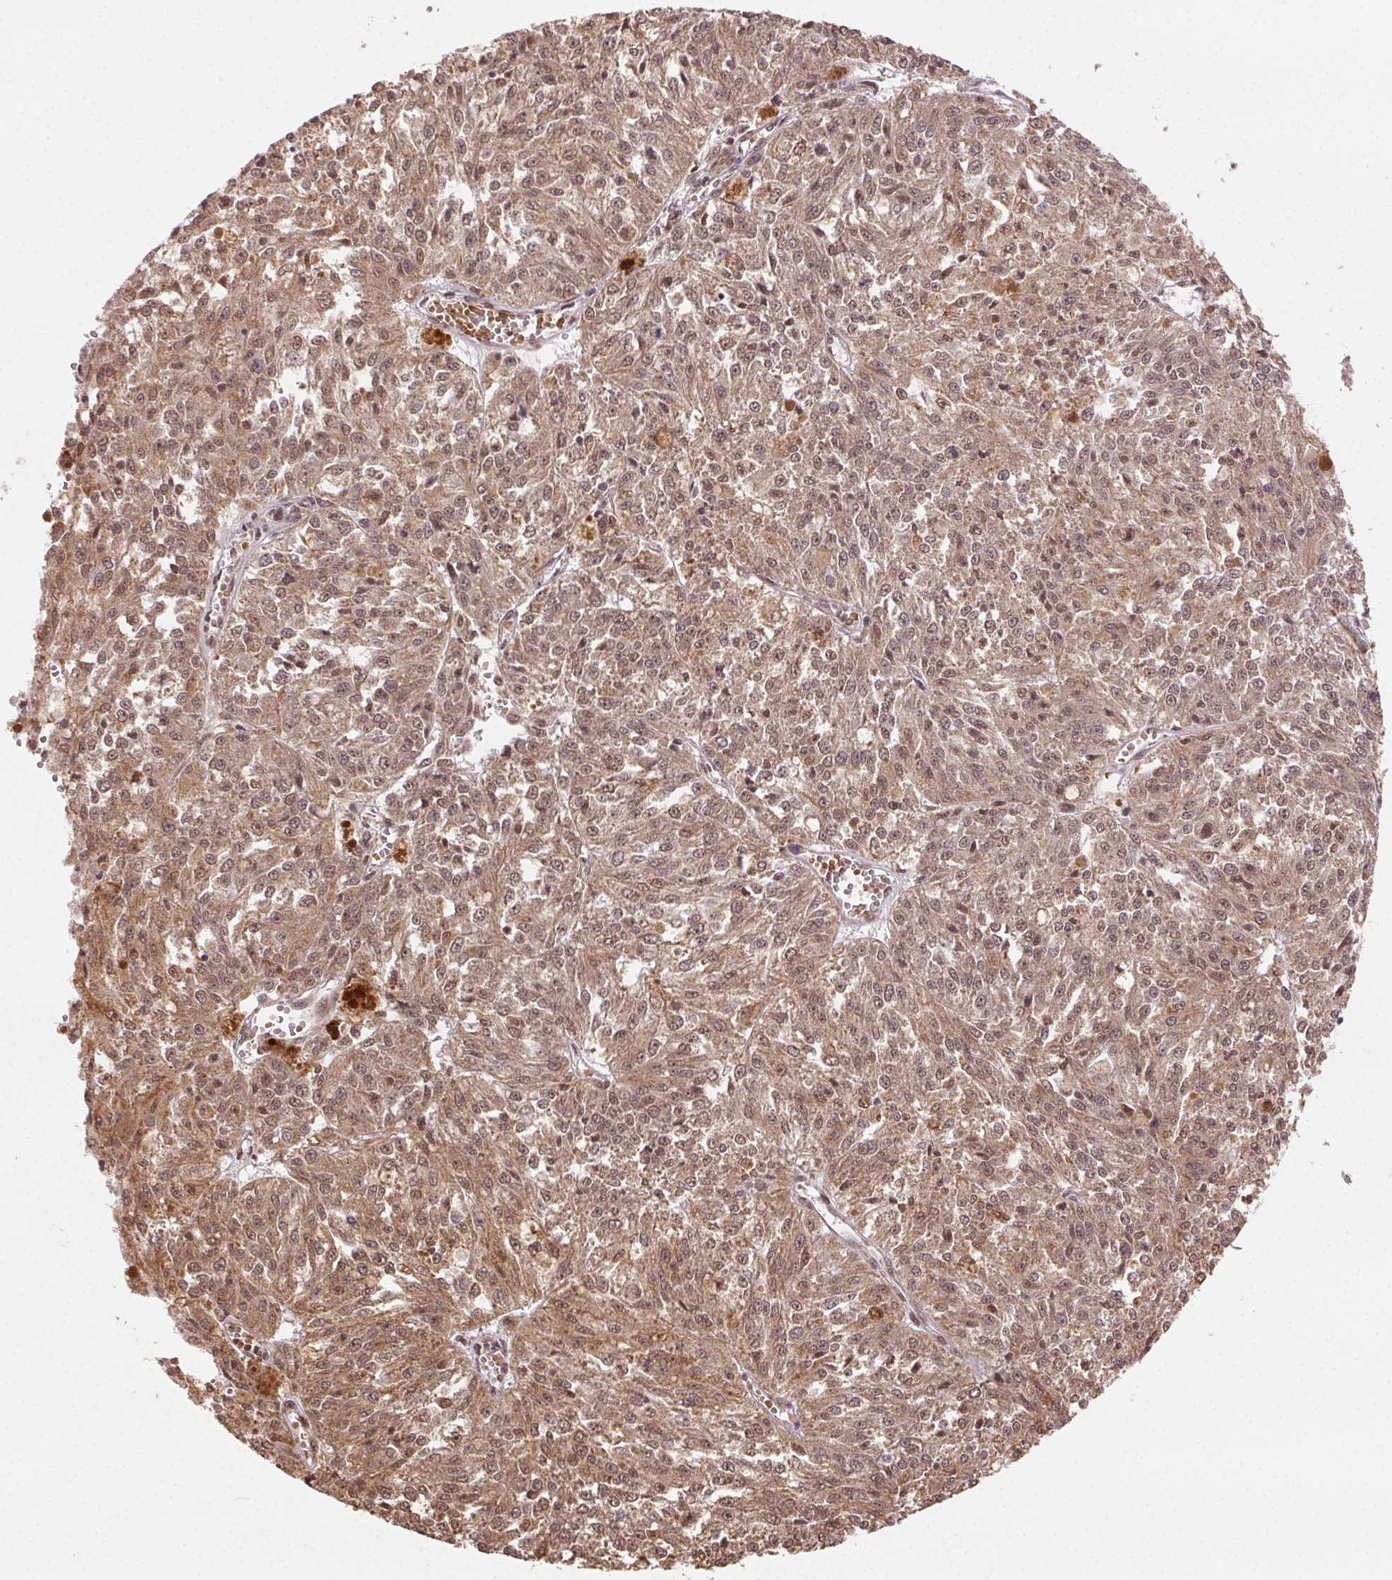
{"staining": {"intensity": "moderate", "quantity": ">75%", "location": "cytoplasmic/membranous,nuclear"}, "tissue": "melanoma", "cell_type": "Tumor cells", "image_type": "cancer", "snomed": [{"axis": "morphology", "description": "Malignant melanoma, Metastatic site"}, {"axis": "topography", "description": "Lymph node"}], "caption": "Melanoma stained for a protein demonstrates moderate cytoplasmic/membranous and nuclear positivity in tumor cells. The protein is shown in brown color, while the nuclei are stained blue.", "gene": "TREML4", "patient": {"sex": "female", "age": 64}}